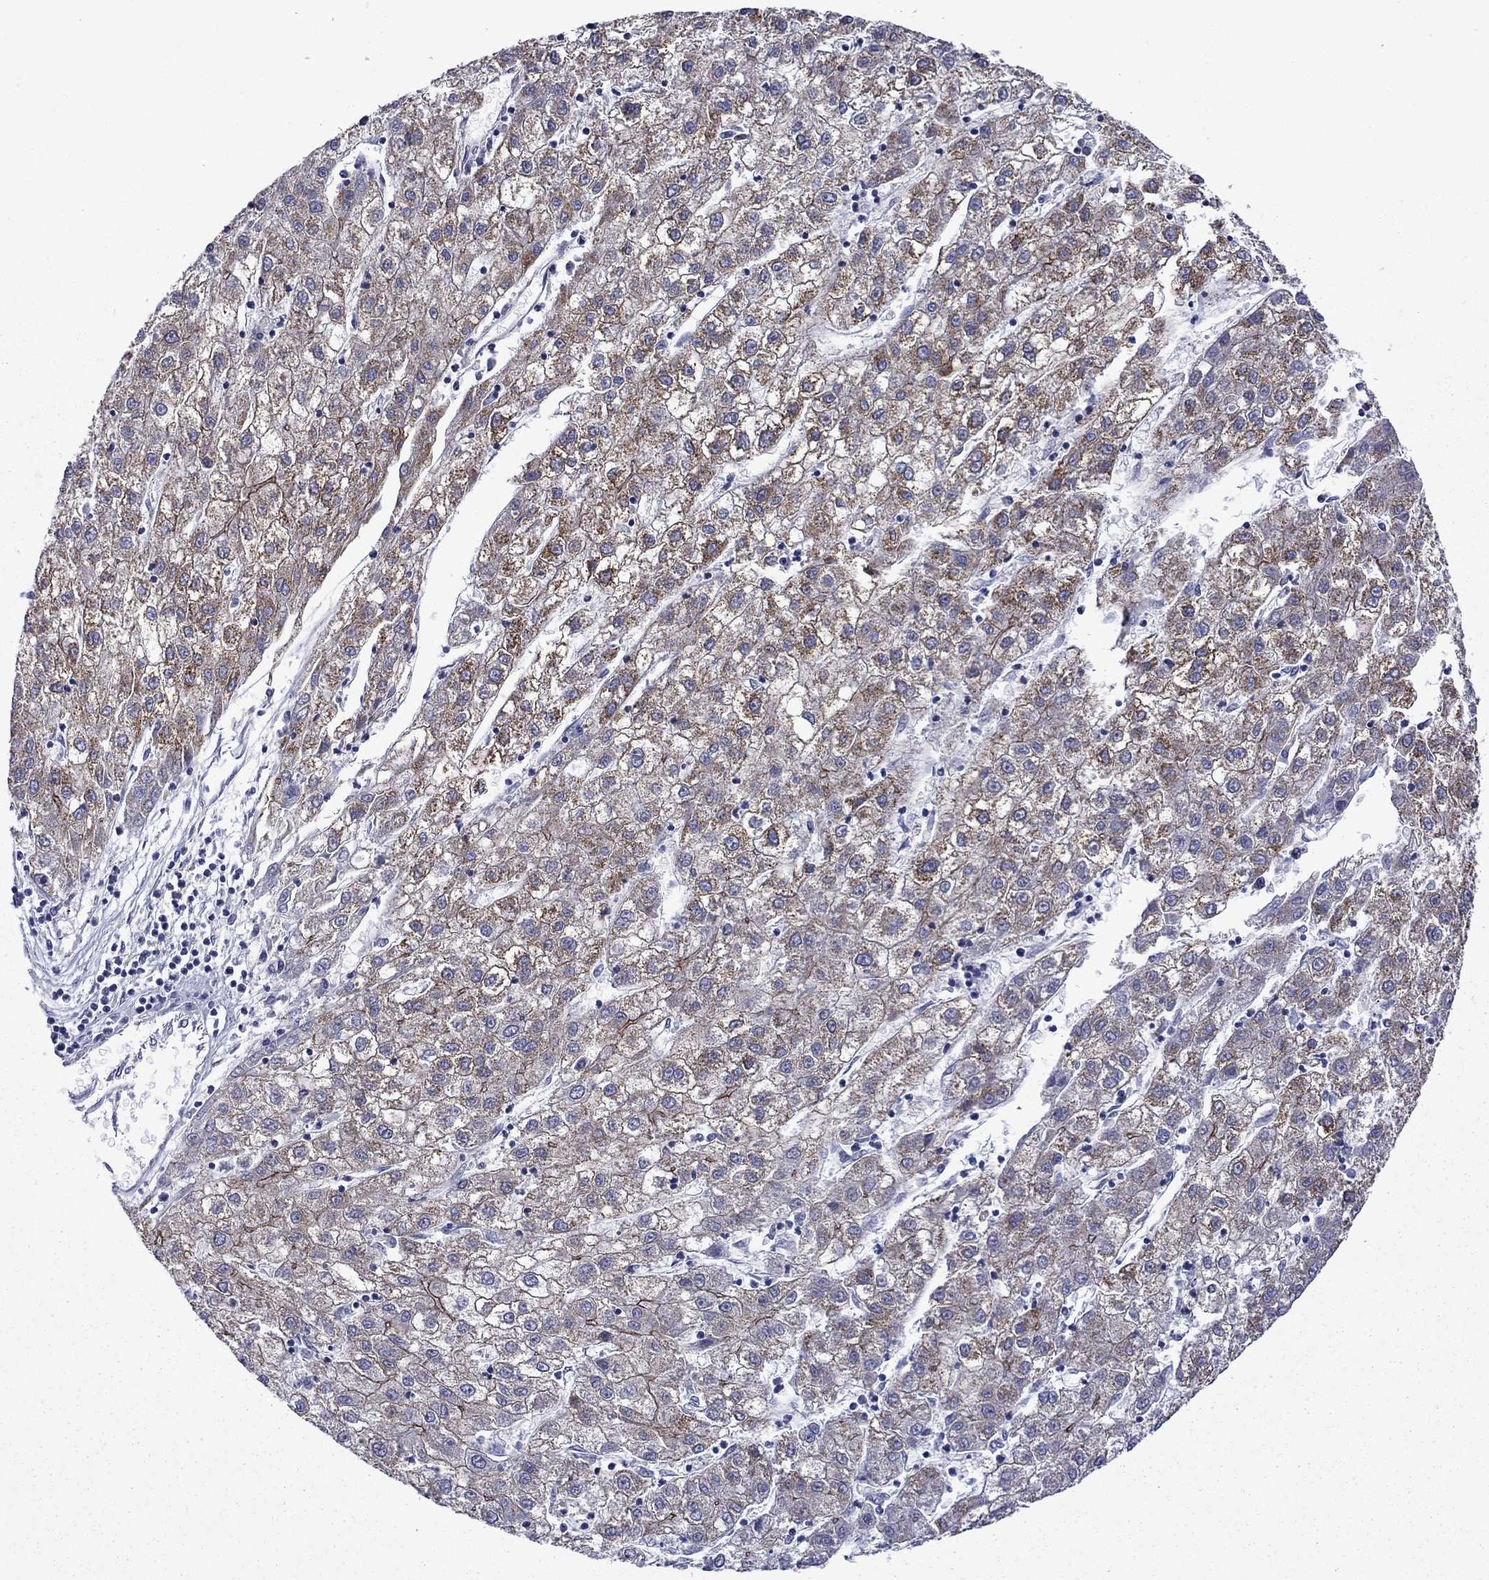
{"staining": {"intensity": "moderate", "quantity": "25%-75%", "location": "cytoplasmic/membranous"}, "tissue": "liver cancer", "cell_type": "Tumor cells", "image_type": "cancer", "snomed": [{"axis": "morphology", "description": "Carcinoma, Hepatocellular, NOS"}, {"axis": "topography", "description": "Liver"}], "caption": "Liver cancer stained with a brown dye exhibits moderate cytoplasmic/membranous positive expression in approximately 25%-75% of tumor cells.", "gene": "LMO7", "patient": {"sex": "male", "age": 72}}